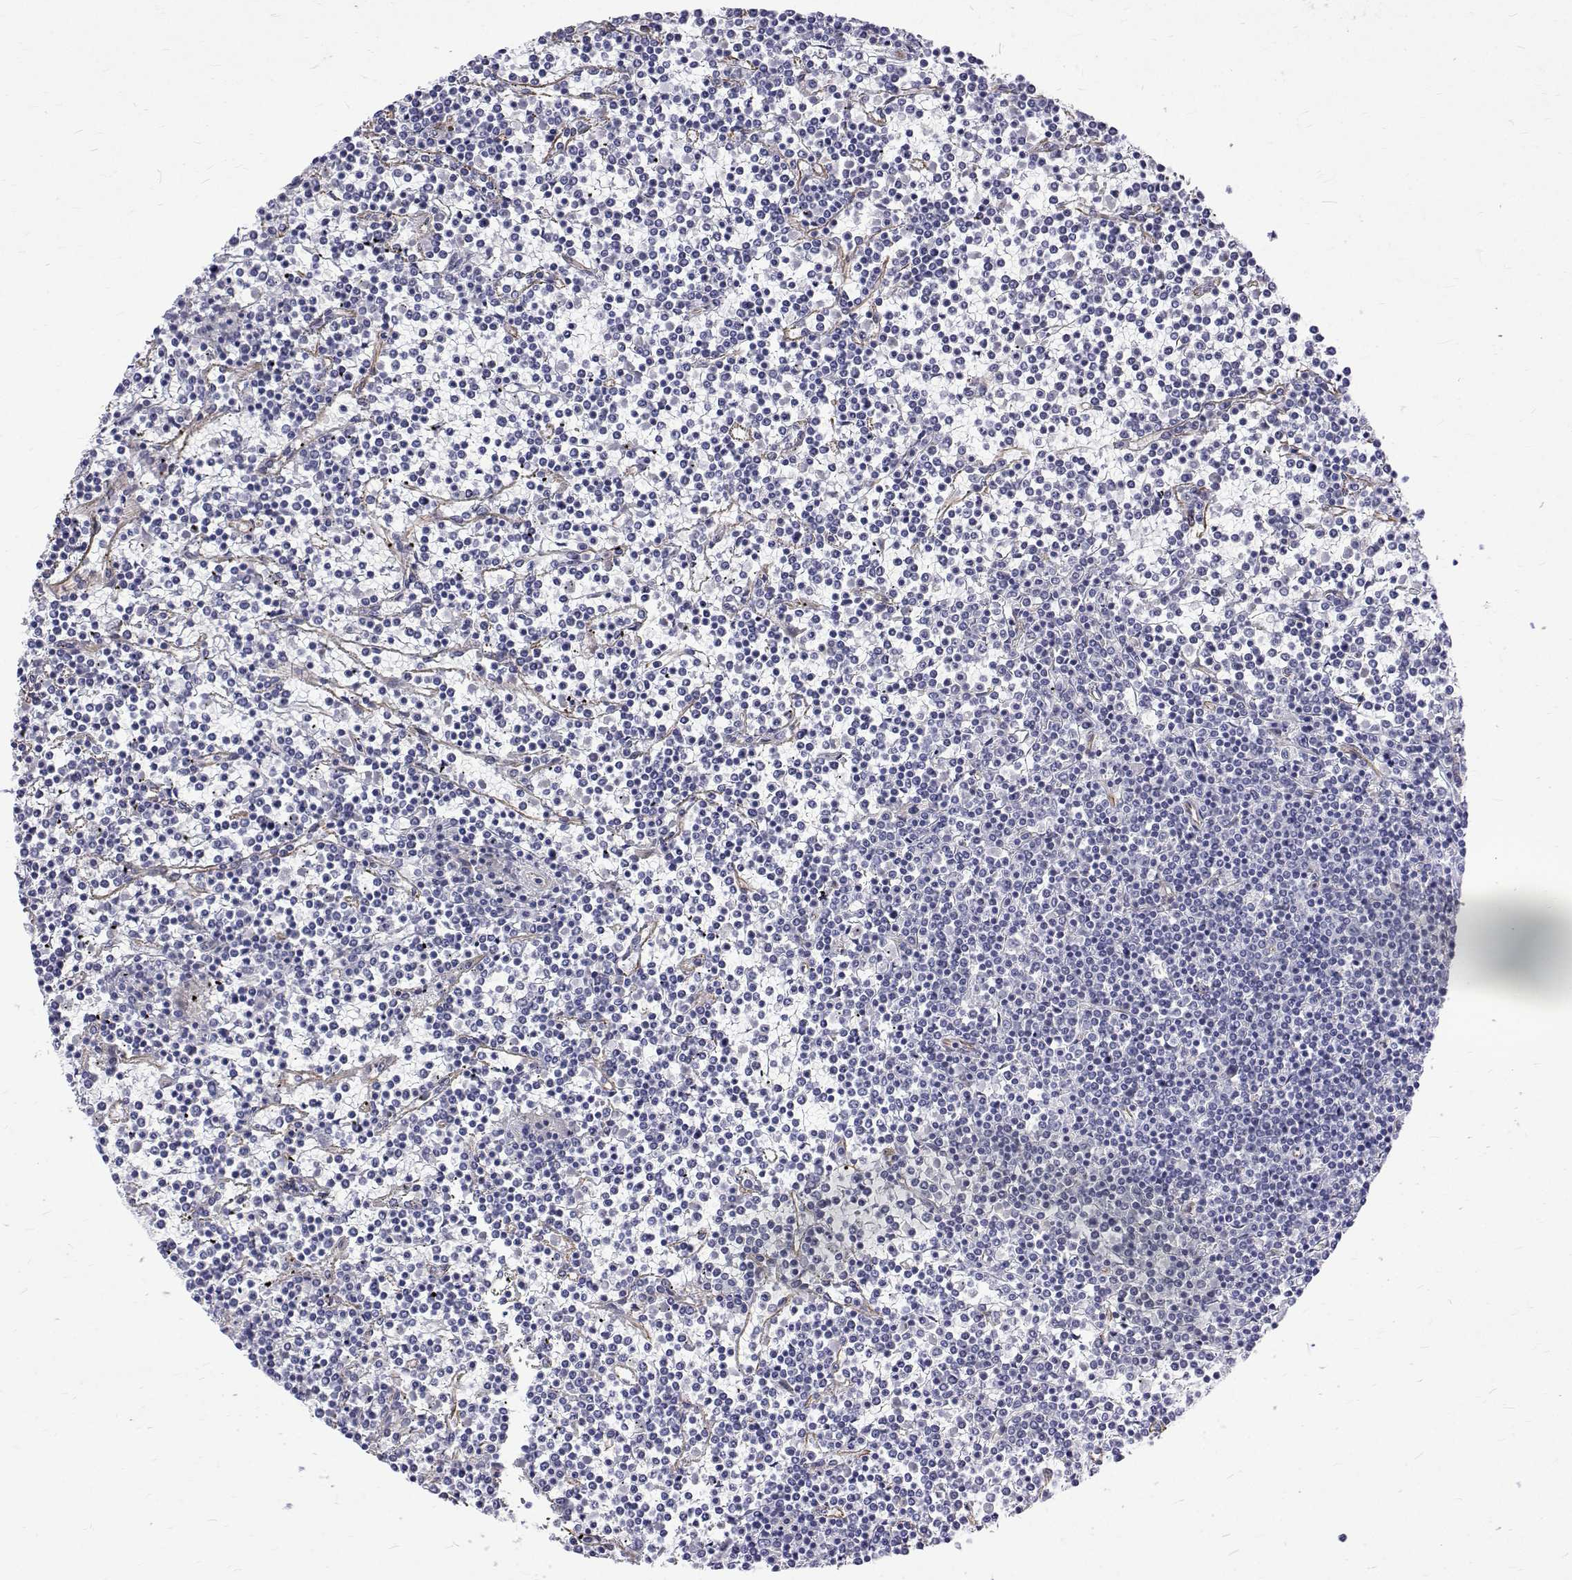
{"staining": {"intensity": "negative", "quantity": "none", "location": "none"}, "tissue": "lymphoma", "cell_type": "Tumor cells", "image_type": "cancer", "snomed": [{"axis": "morphology", "description": "Malignant lymphoma, non-Hodgkin's type, Low grade"}, {"axis": "topography", "description": "Spleen"}], "caption": "This is a photomicrograph of IHC staining of lymphoma, which shows no expression in tumor cells. (Brightfield microscopy of DAB (3,3'-diaminobenzidine) immunohistochemistry at high magnification).", "gene": "OPRPN", "patient": {"sex": "female", "age": 19}}